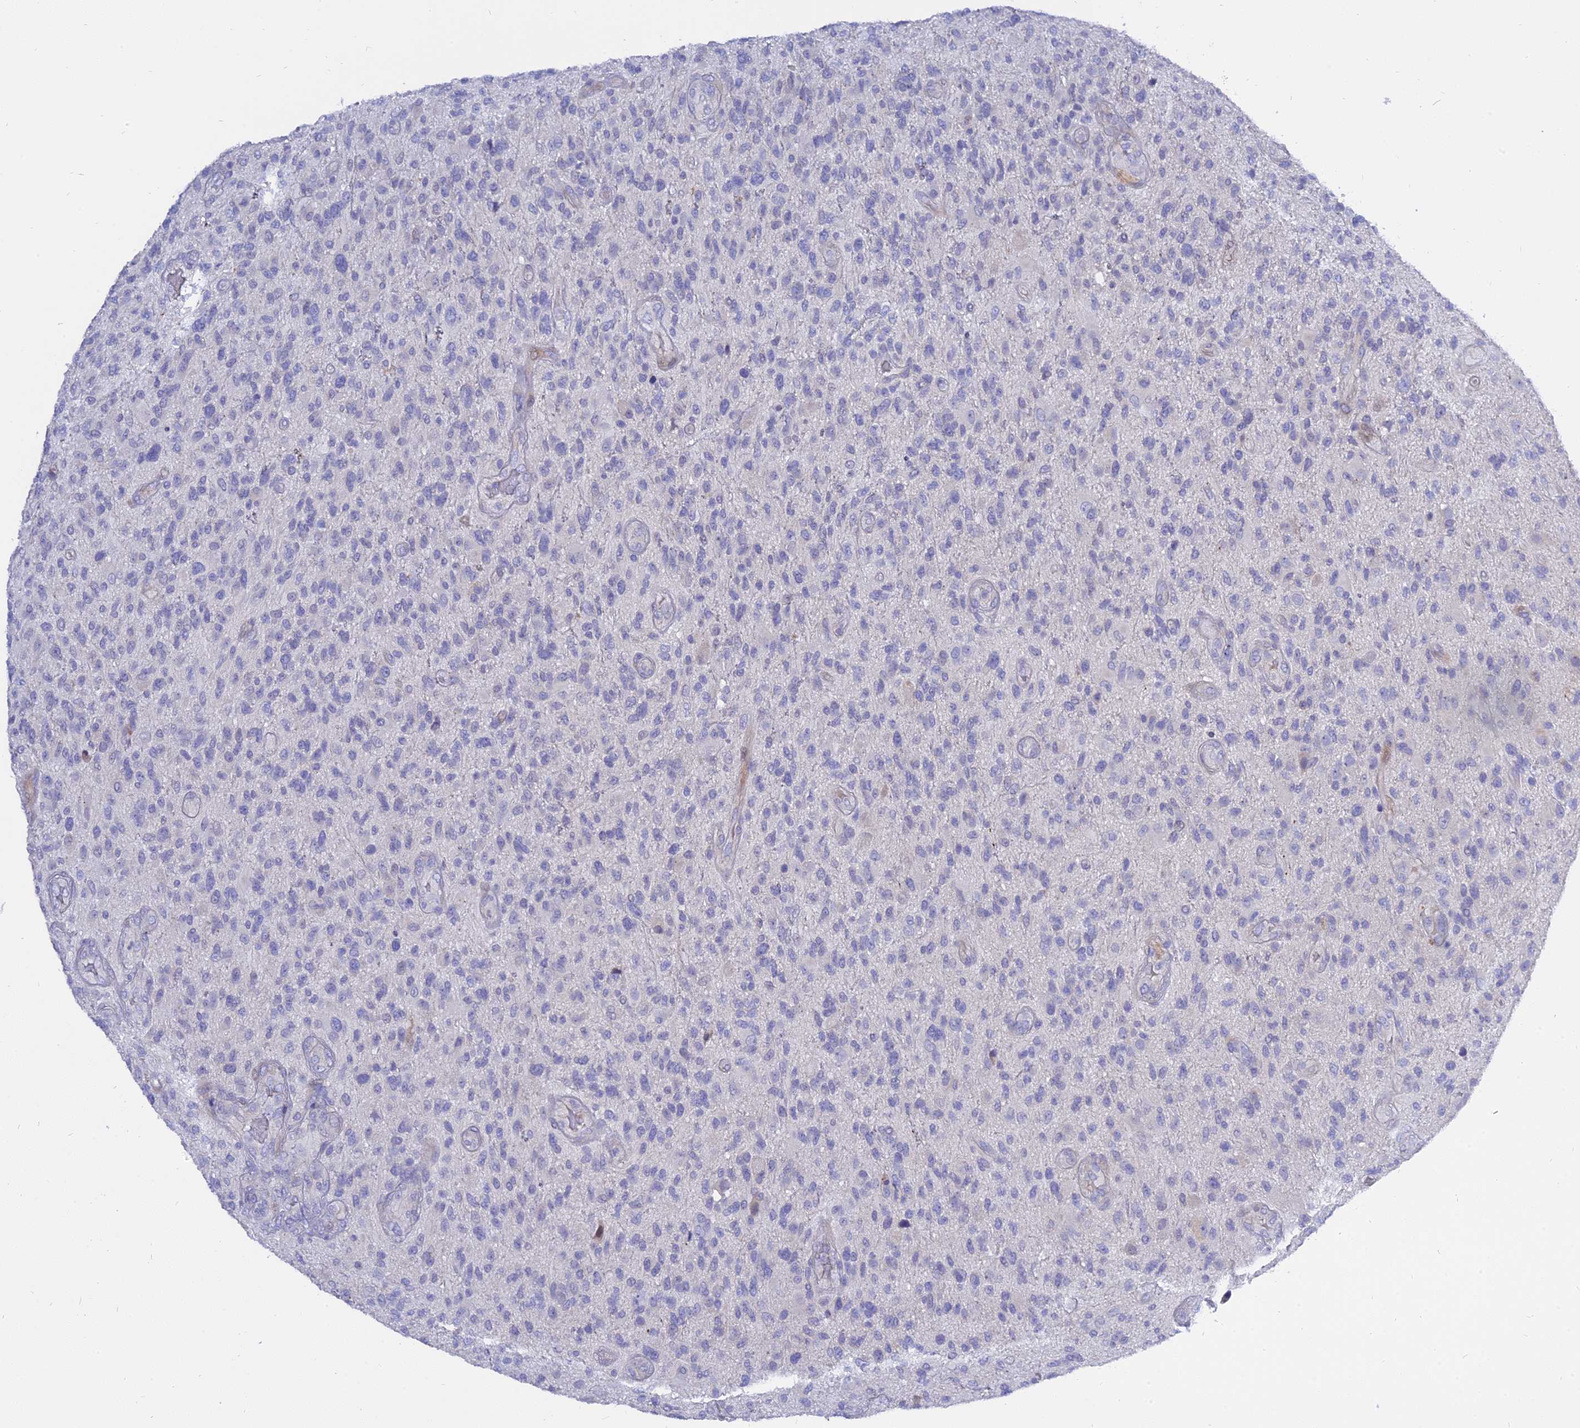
{"staining": {"intensity": "negative", "quantity": "none", "location": "none"}, "tissue": "glioma", "cell_type": "Tumor cells", "image_type": "cancer", "snomed": [{"axis": "morphology", "description": "Glioma, malignant, High grade"}, {"axis": "topography", "description": "Brain"}], "caption": "There is no significant expression in tumor cells of malignant glioma (high-grade).", "gene": "MBD3L1", "patient": {"sex": "male", "age": 47}}